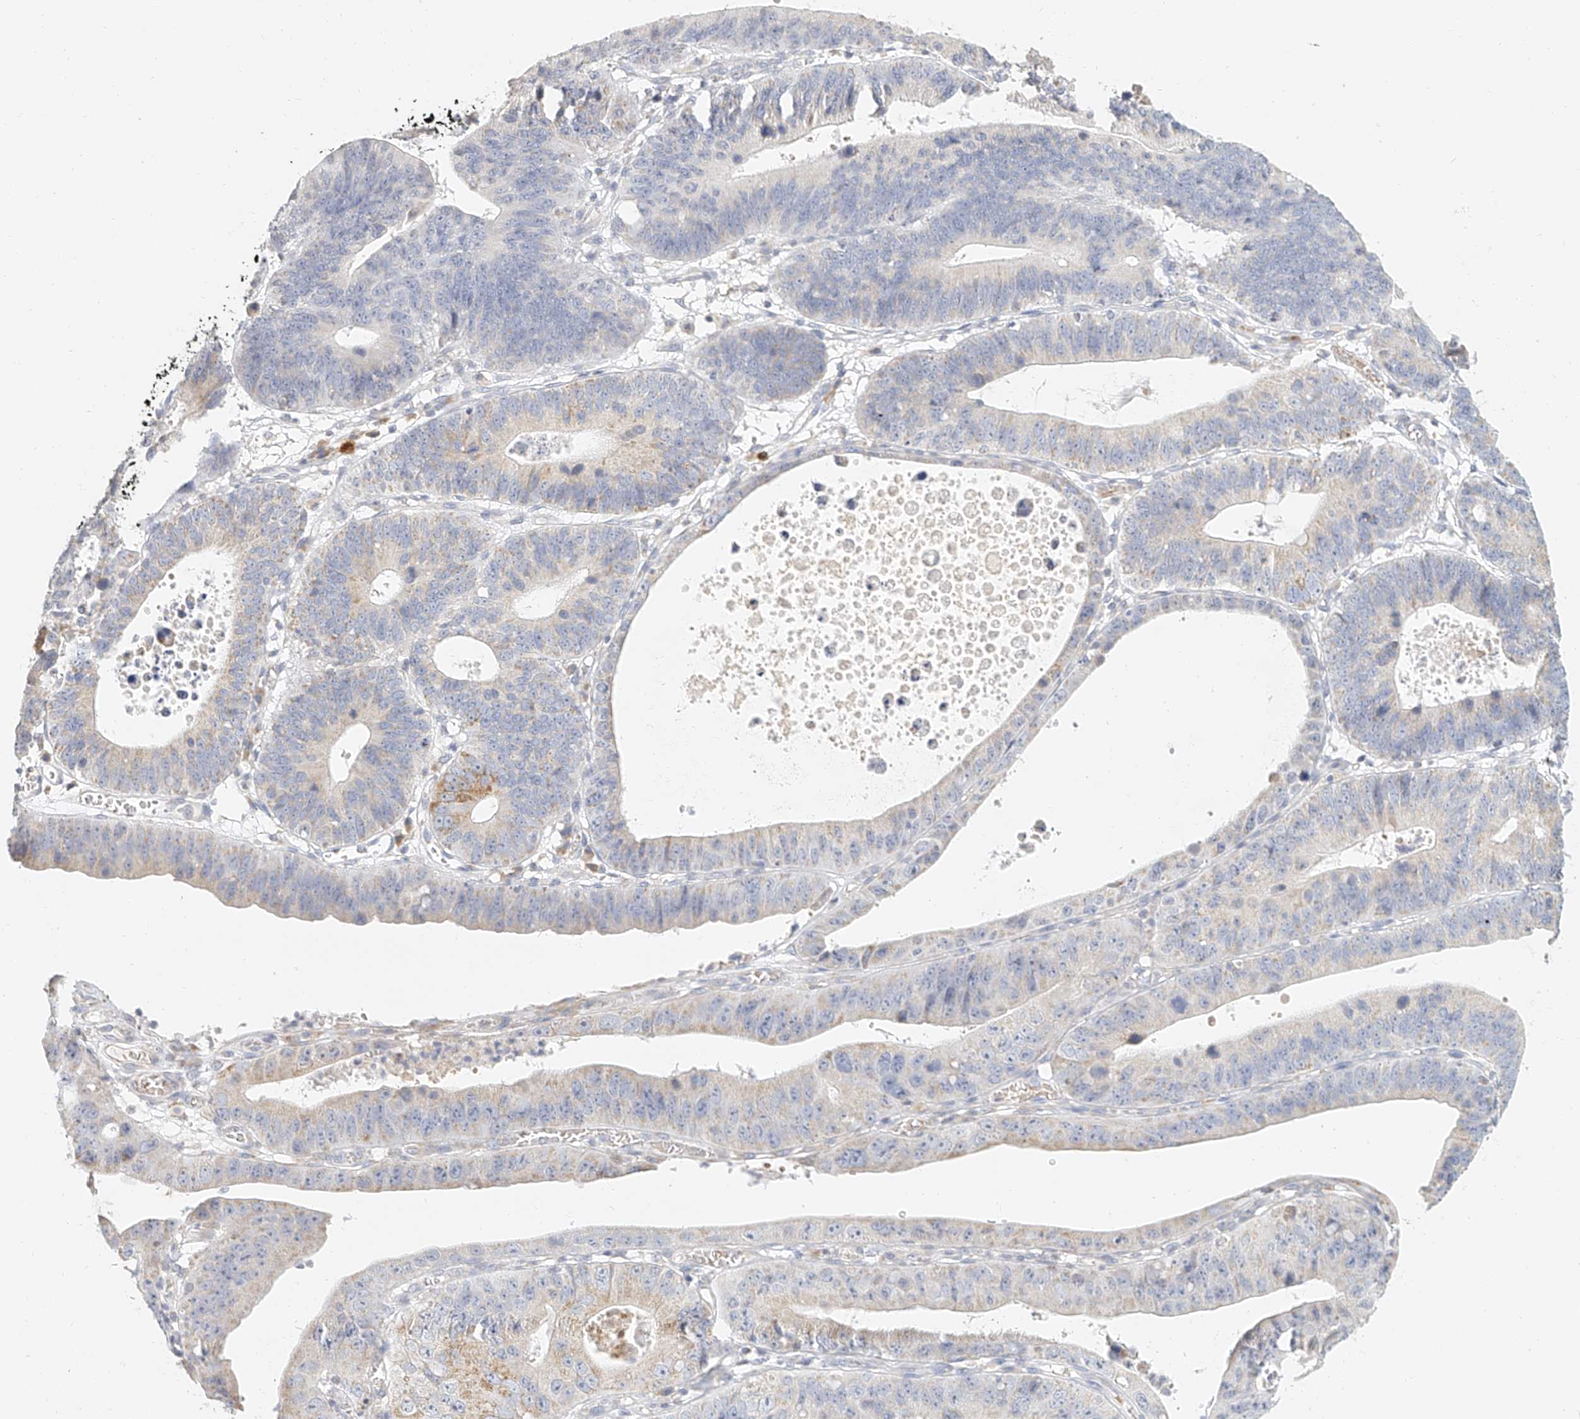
{"staining": {"intensity": "weak", "quantity": "<25%", "location": "cytoplasmic/membranous"}, "tissue": "stomach cancer", "cell_type": "Tumor cells", "image_type": "cancer", "snomed": [{"axis": "morphology", "description": "Adenocarcinoma, NOS"}, {"axis": "topography", "description": "Stomach"}], "caption": "A histopathology image of stomach cancer stained for a protein demonstrates no brown staining in tumor cells.", "gene": "CXorf58", "patient": {"sex": "male", "age": 59}}